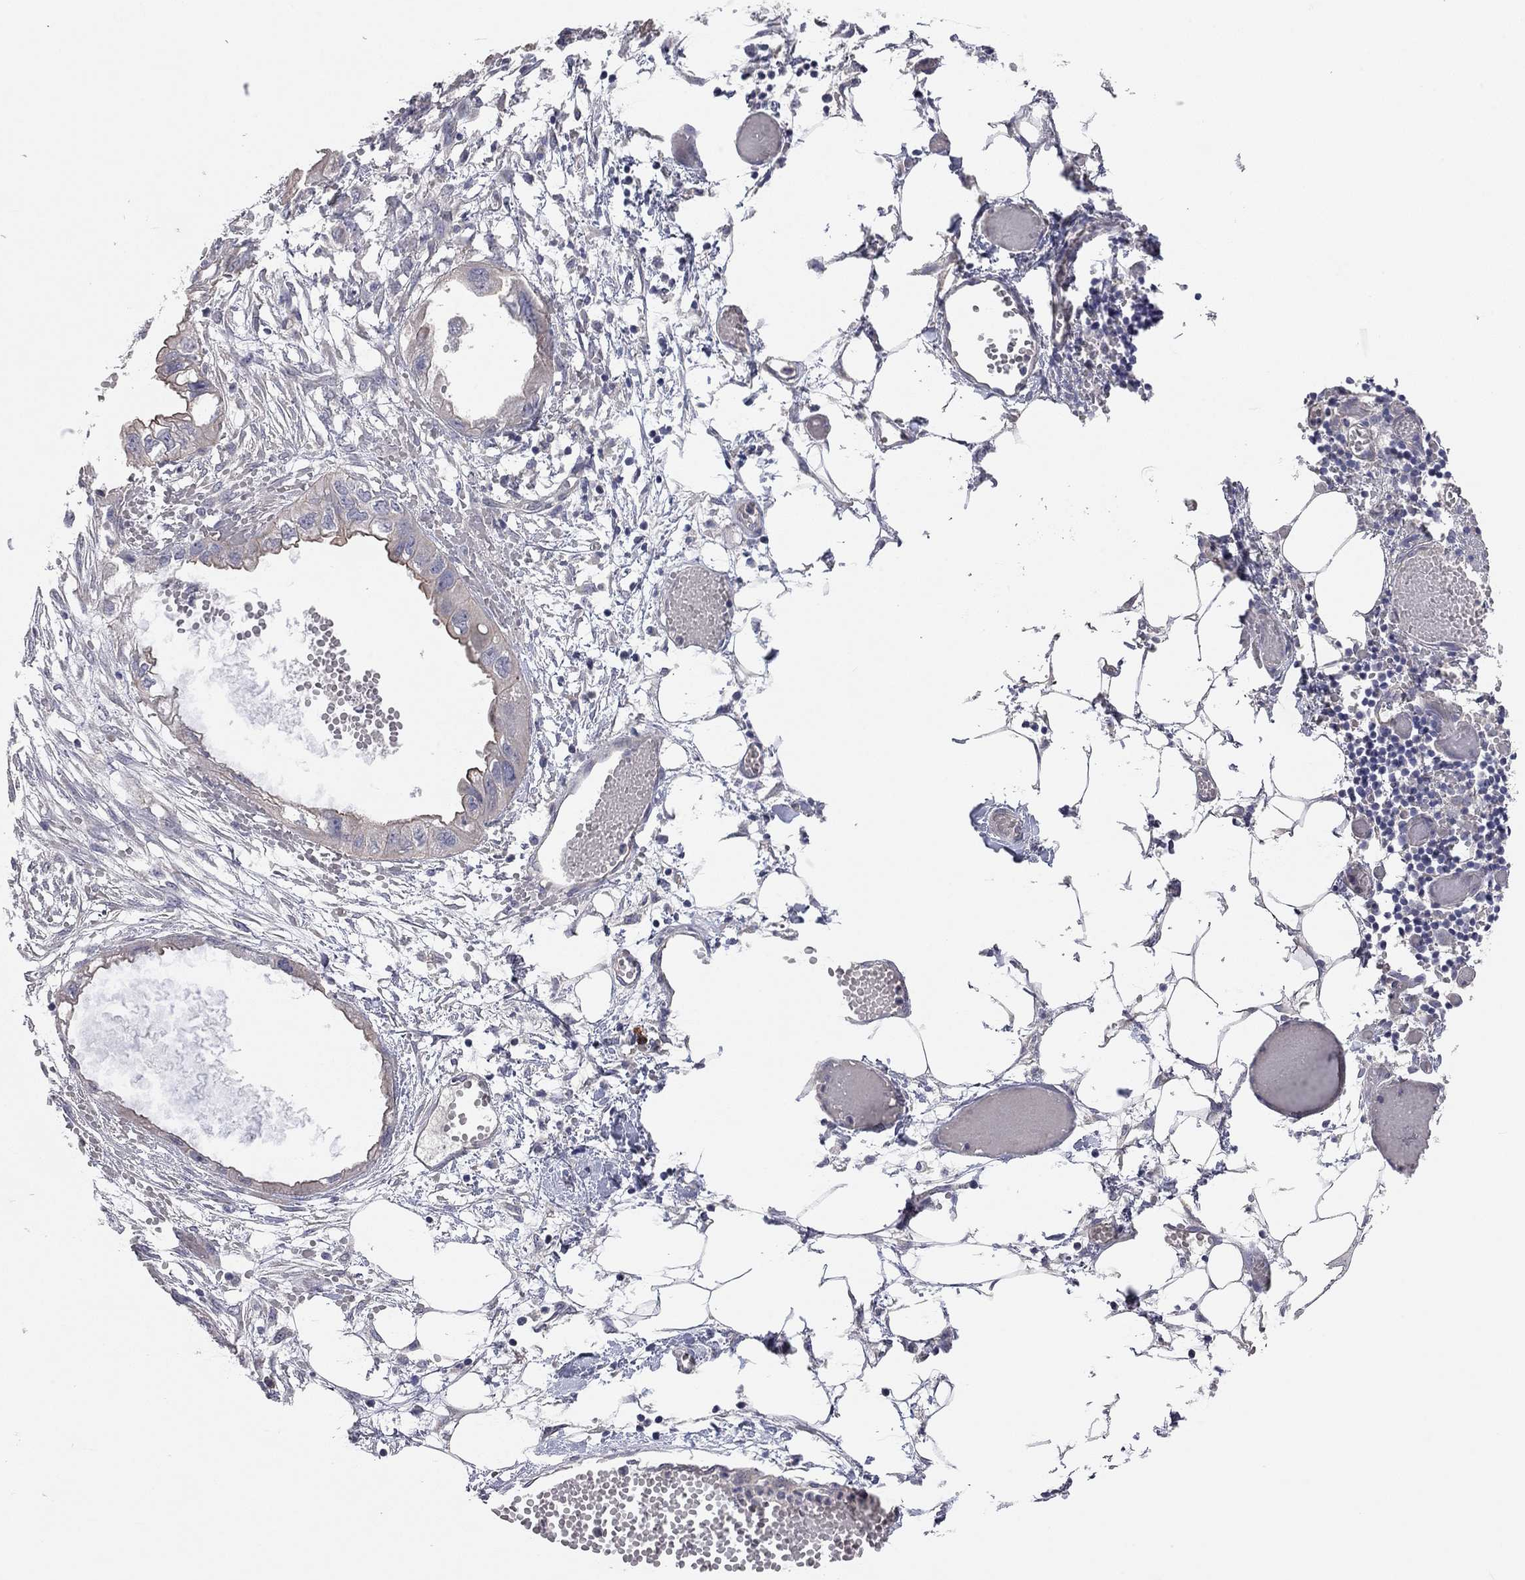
{"staining": {"intensity": "moderate", "quantity": "<25%", "location": "cytoplasmic/membranous"}, "tissue": "endometrial cancer", "cell_type": "Tumor cells", "image_type": "cancer", "snomed": [{"axis": "morphology", "description": "Adenocarcinoma, NOS"}, {"axis": "morphology", "description": "Adenocarcinoma, metastatic, NOS"}, {"axis": "topography", "description": "Adipose tissue"}, {"axis": "topography", "description": "Endometrium"}], "caption": "Endometrial metastatic adenocarcinoma stained for a protein demonstrates moderate cytoplasmic/membranous positivity in tumor cells.", "gene": "KCNB1", "patient": {"sex": "female", "age": 67}}